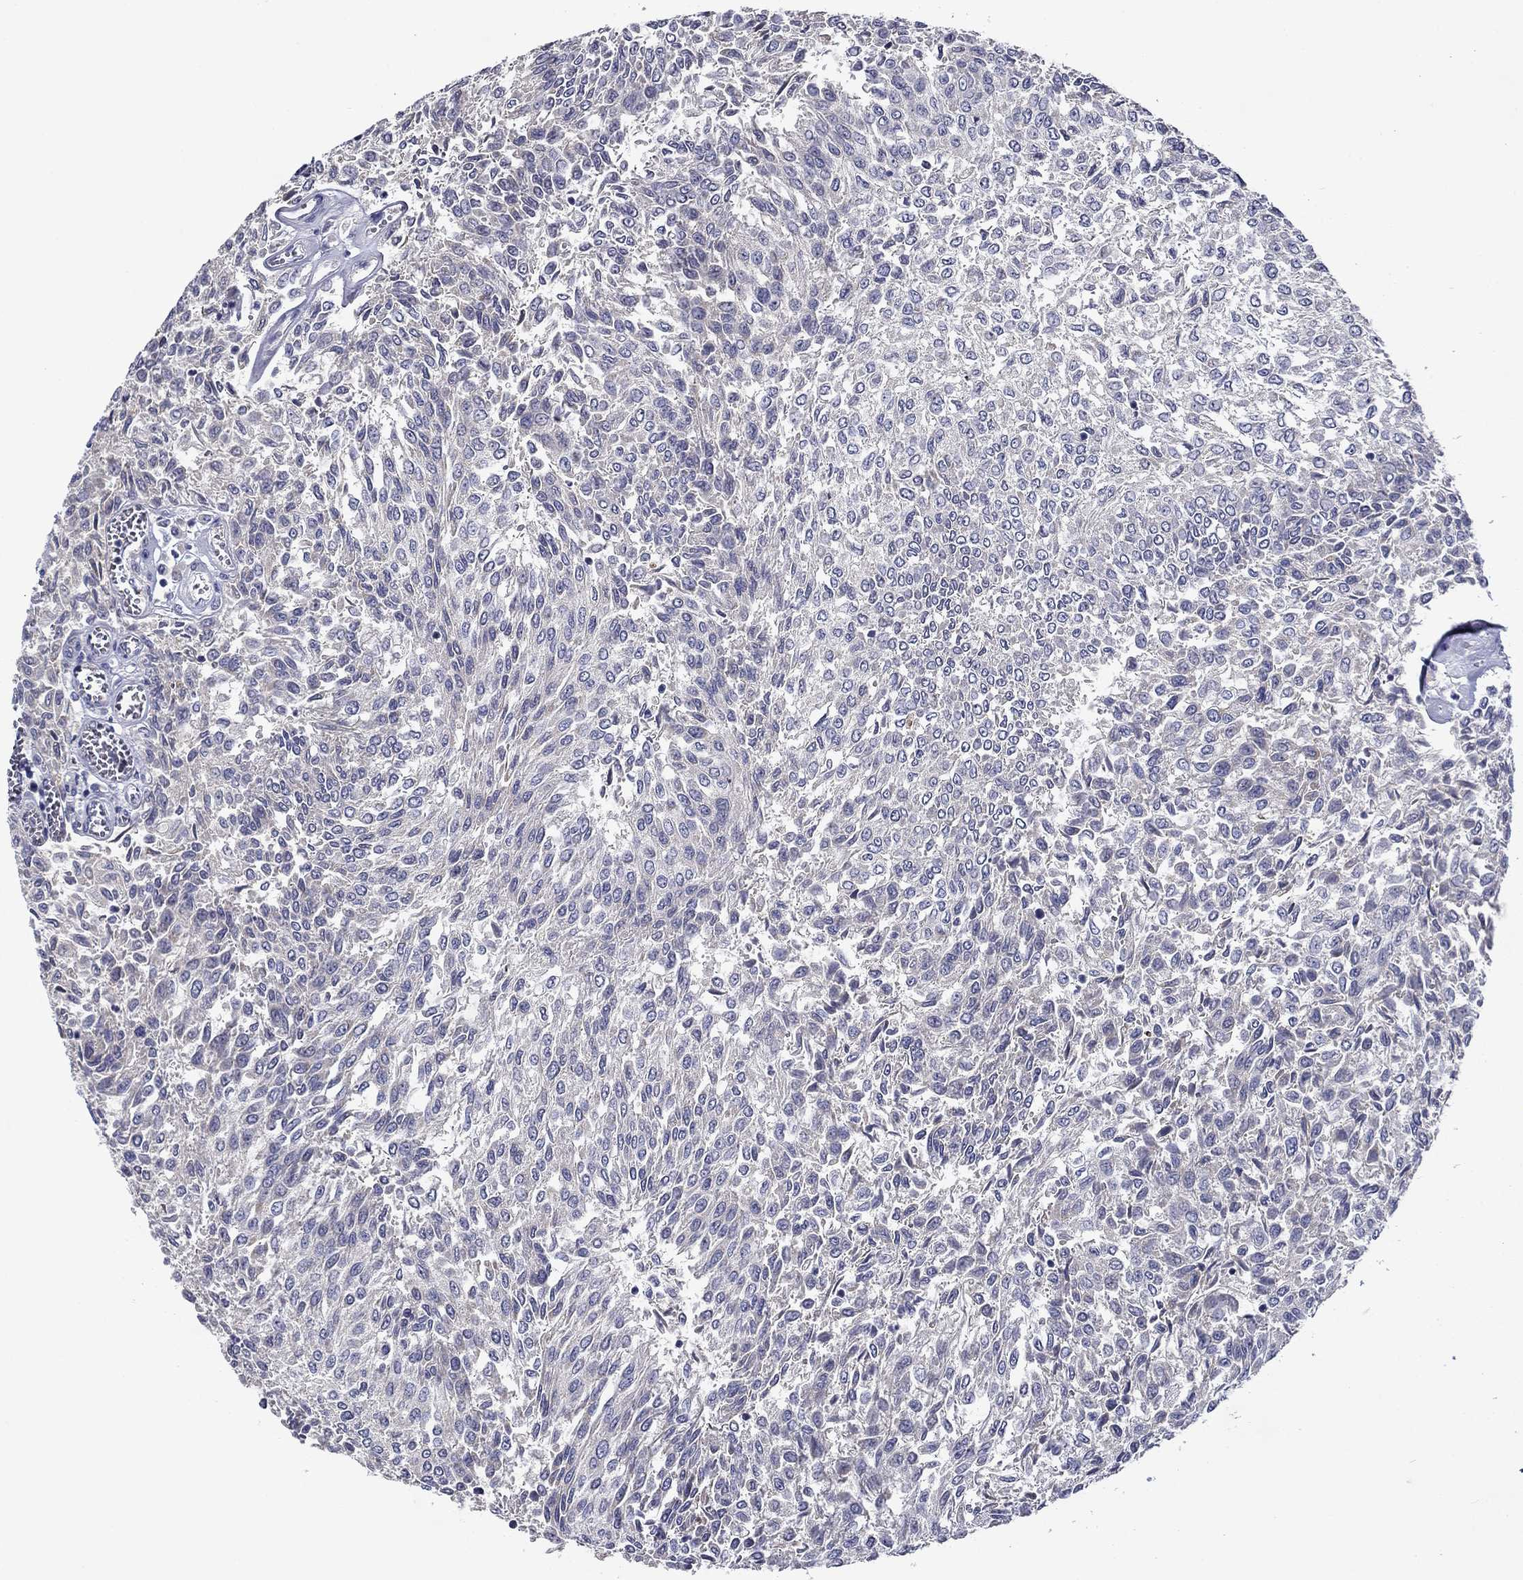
{"staining": {"intensity": "negative", "quantity": "none", "location": "none"}, "tissue": "urothelial cancer", "cell_type": "Tumor cells", "image_type": "cancer", "snomed": [{"axis": "morphology", "description": "Urothelial carcinoma, Low grade"}, {"axis": "topography", "description": "Urinary bladder"}], "caption": "Tumor cells are negative for protein expression in human urothelial cancer.", "gene": "SPATA7", "patient": {"sex": "male", "age": 78}}